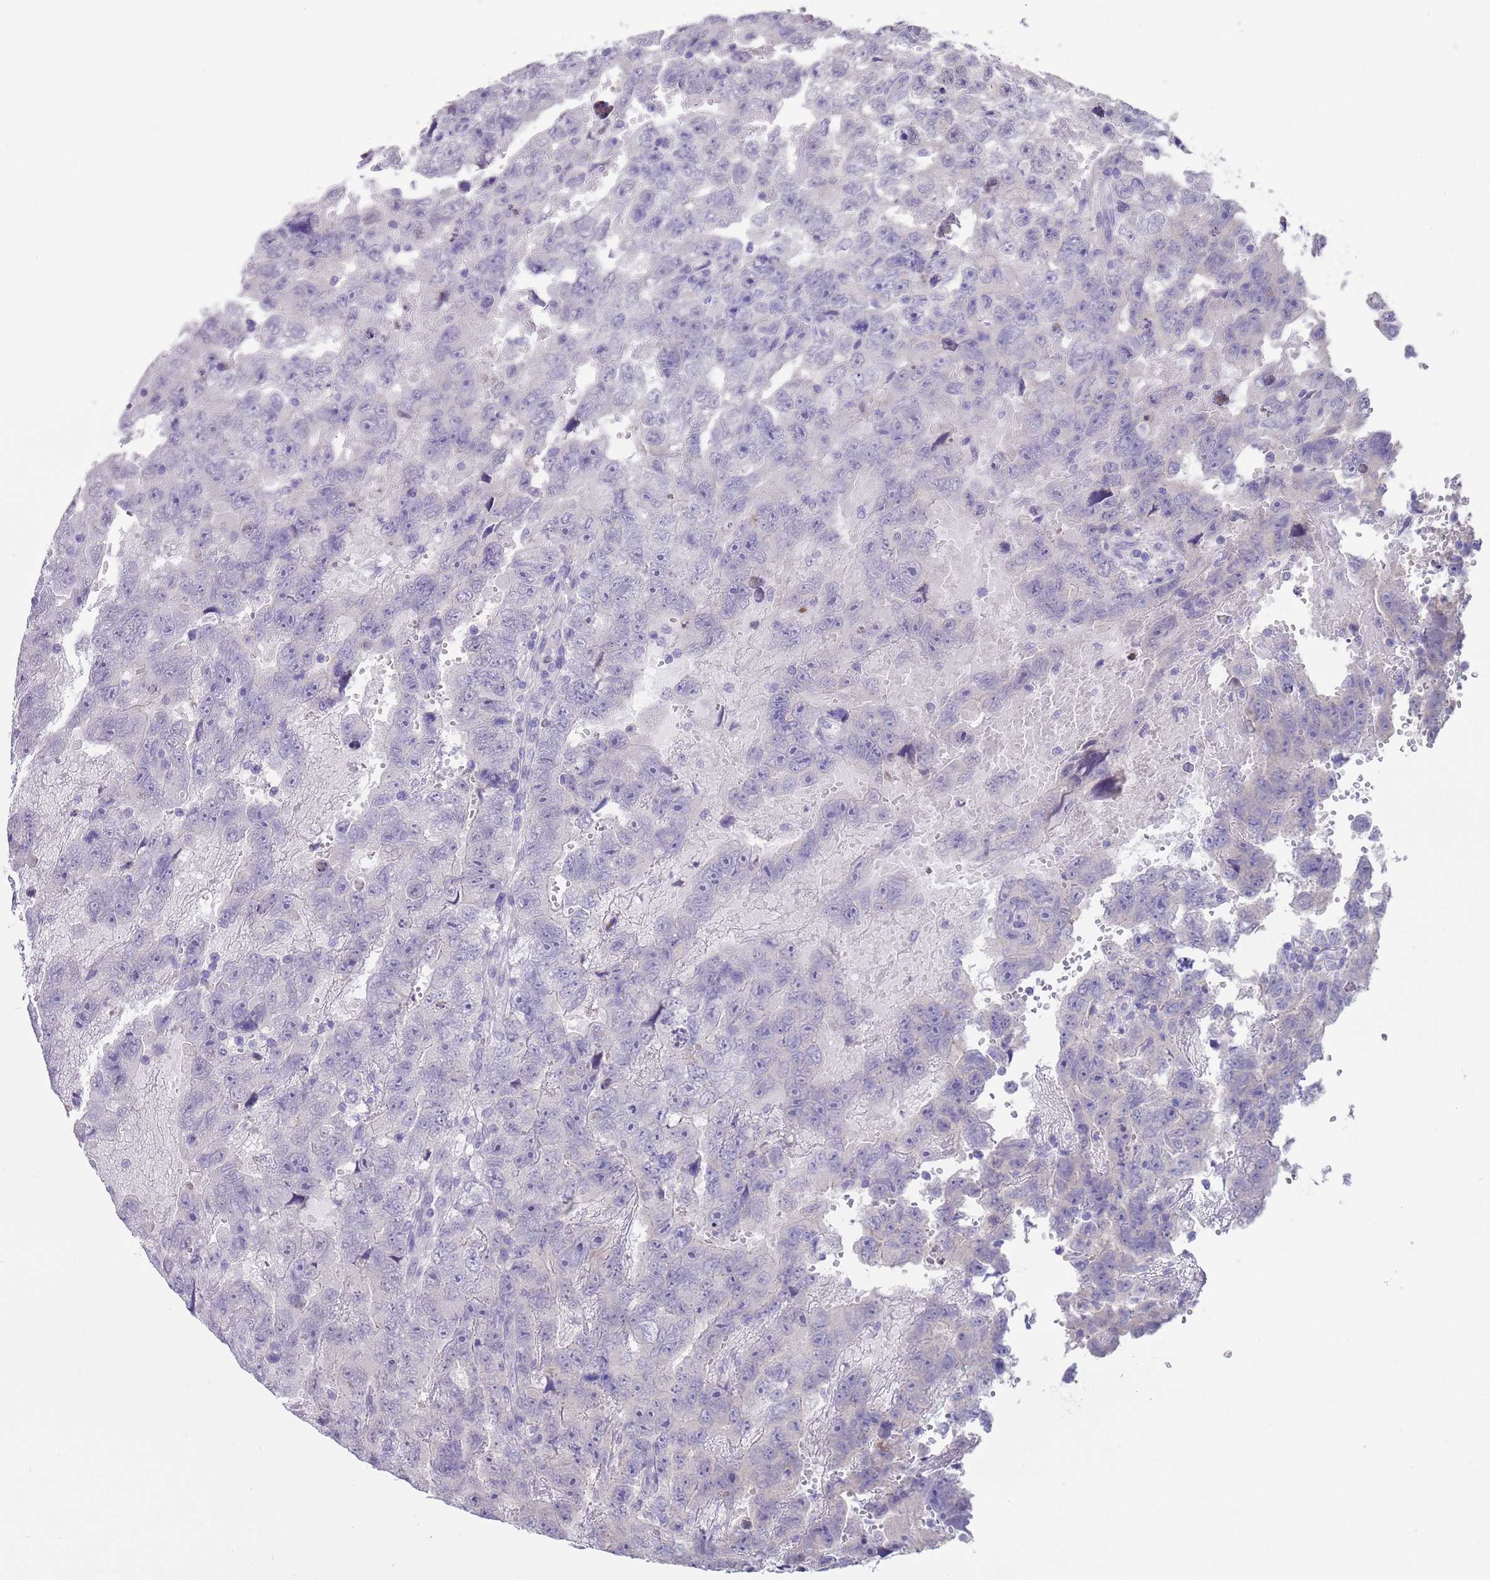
{"staining": {"intensity": "negative", "quantity": "none", "location": "none"}, "tissue": "testis cancer", "cell_type": "Tumor cells", "image_type": "cancer", "snomed": [{"axis": "morphology", "description": "Carcinoma, Embryonal, NOS"}, {"axis": "topography", "description": "Testis"}], "caption": "Immunohistochemistry (IHC) photomicrograph of human embryonal carcinoma (testis) stained for a protein (brown), which displays no expression in tumor cells. (Stains: DAB immunohistochemistry with hematoxylin counter stain, Microscopy: brightfield microscopy at high magnification).", "gene": "SPIRE2", "patient": {"sex": "male", "age": 45}}